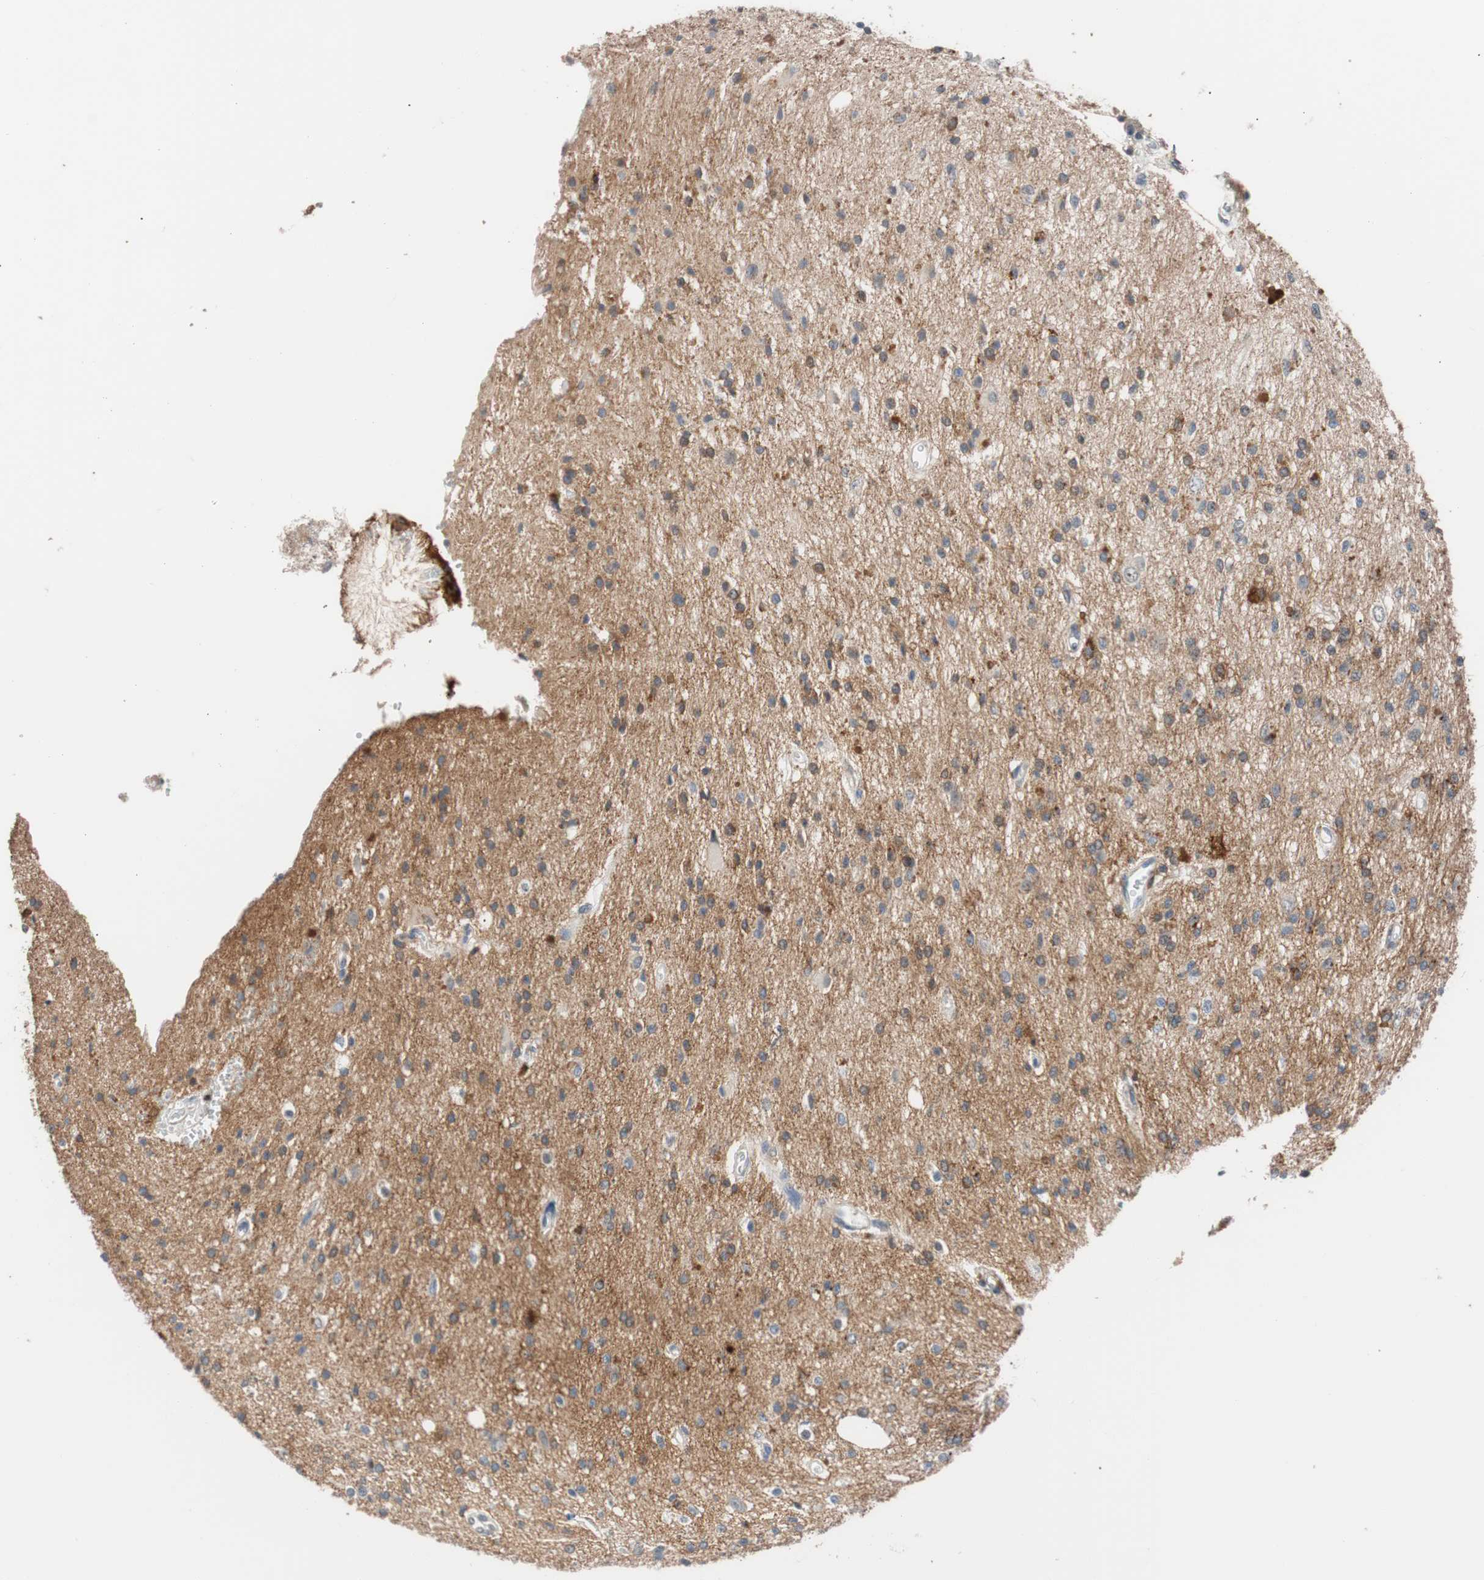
{"staining": {"intensity": "weak", "quantity": "25%-75%", "location": "cytoplasmic/membranous"}, "tissue": "glioma", "cell_type": "Tumor cells", "image_type": "cancer", "snomed": [{"axis": "morphology", "description": "Glioma, malignant, High grade"}, {"axis": "topography", "description": "Brain"}], "caption": "This is a micrograph of immunohistochemistry staining of glioma, which shows weak positivity in the cytoplasmic/membranous of tumor cells.", "gene": "LITAF", "patient": {"sex": "male", "age": 47}}